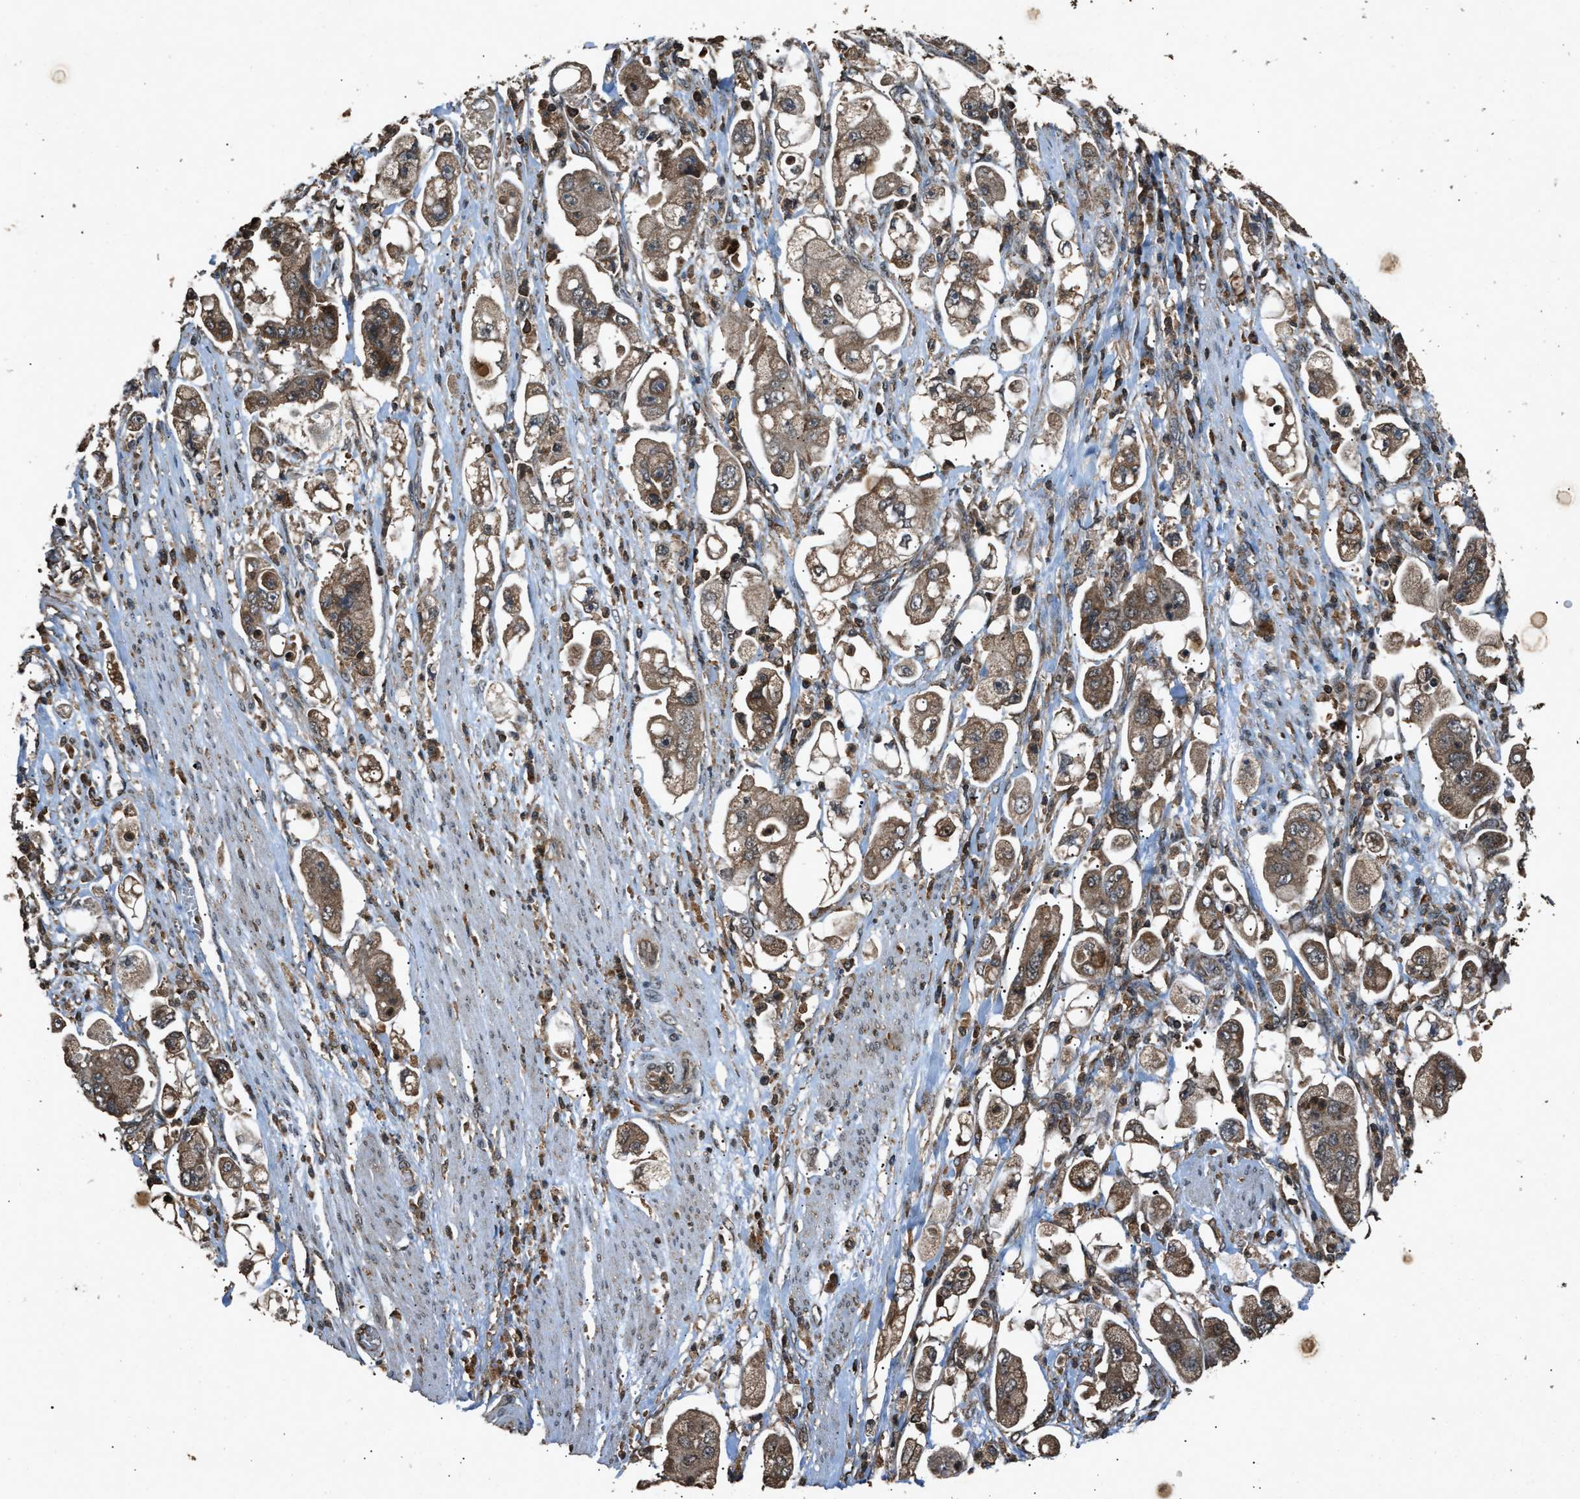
{"staining": {"intensity": "moderate", "quantity": ">75%", "location": "cytoplasmic/membranous"}, "tissue": "stomach cancer", "cell_type": "Tumor cells", "image_type": "cancer", "snomed": [{"axis": "morphology", "description": "Adenocarcinoma, NOS"}, {"axis": "topography", "description": "Stomach"}], "caption": "Adenocarcinoma (stomach) stained with immunohistochemistry (IHC) reveals moderate cytoplasmic/membranous positivity in about >75% of tumor cells.", "gene": "OAS1", "patient": {"sex": "male", "age": 62}}